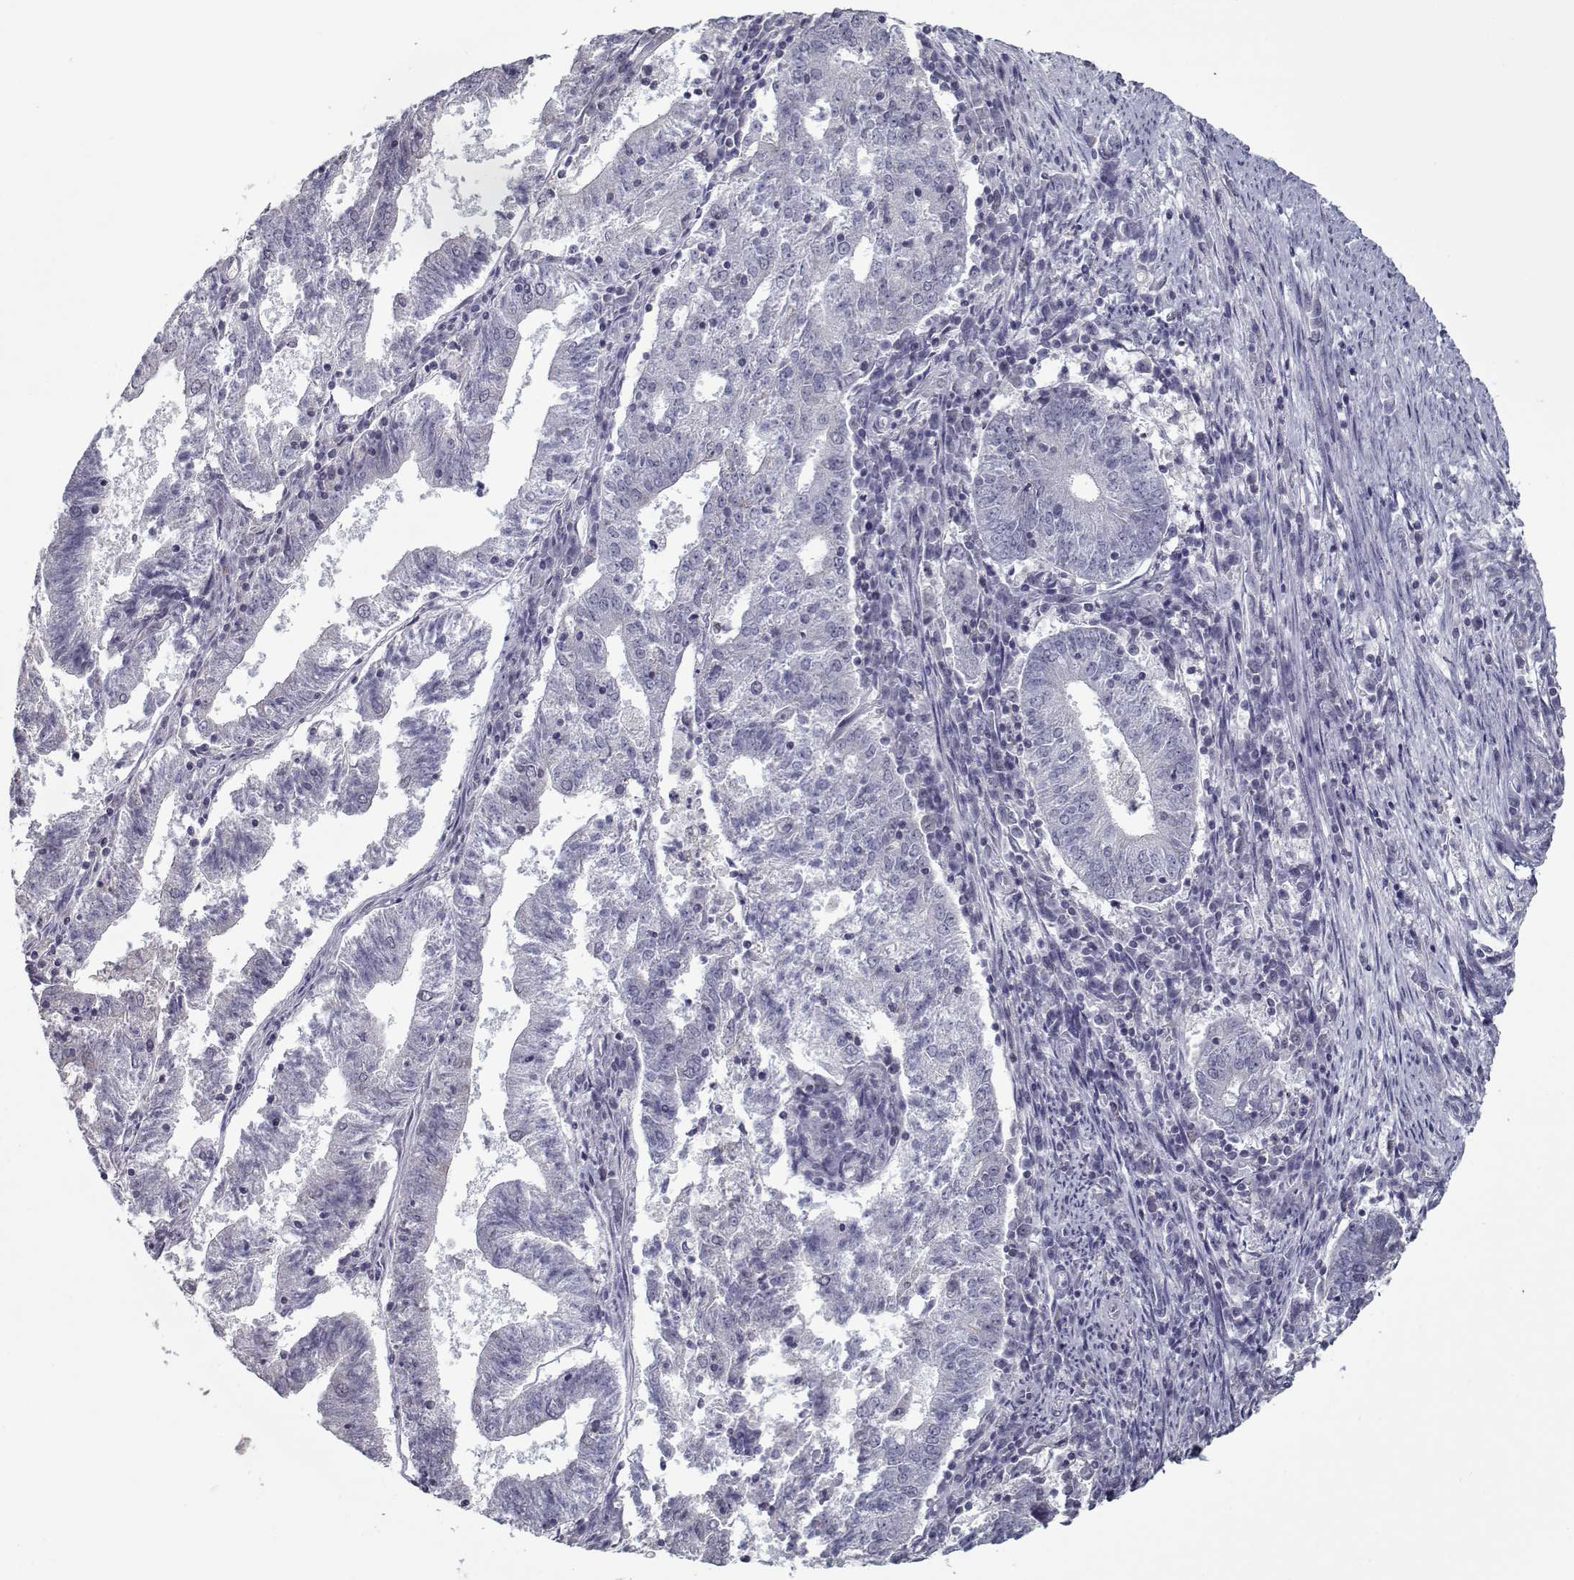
{"staining": {"intensity": "negative", "quantity": "none", "location": "none"}, "tissue": "endometrial cancer", "cell_type": "Tumor cells", "image_type": "cancer", "snomed": [{"axis": "morphology", "description": "Adenocarcinoma, NOS"}, {"axis": "topography", "description": "Endometrium"}], "caption": "There is no significant staining in tumor cells of endometrial cancer (adenocarcinoma).", "gene": "SEC16B", "patient": {"sex": "female", "age": 82}}